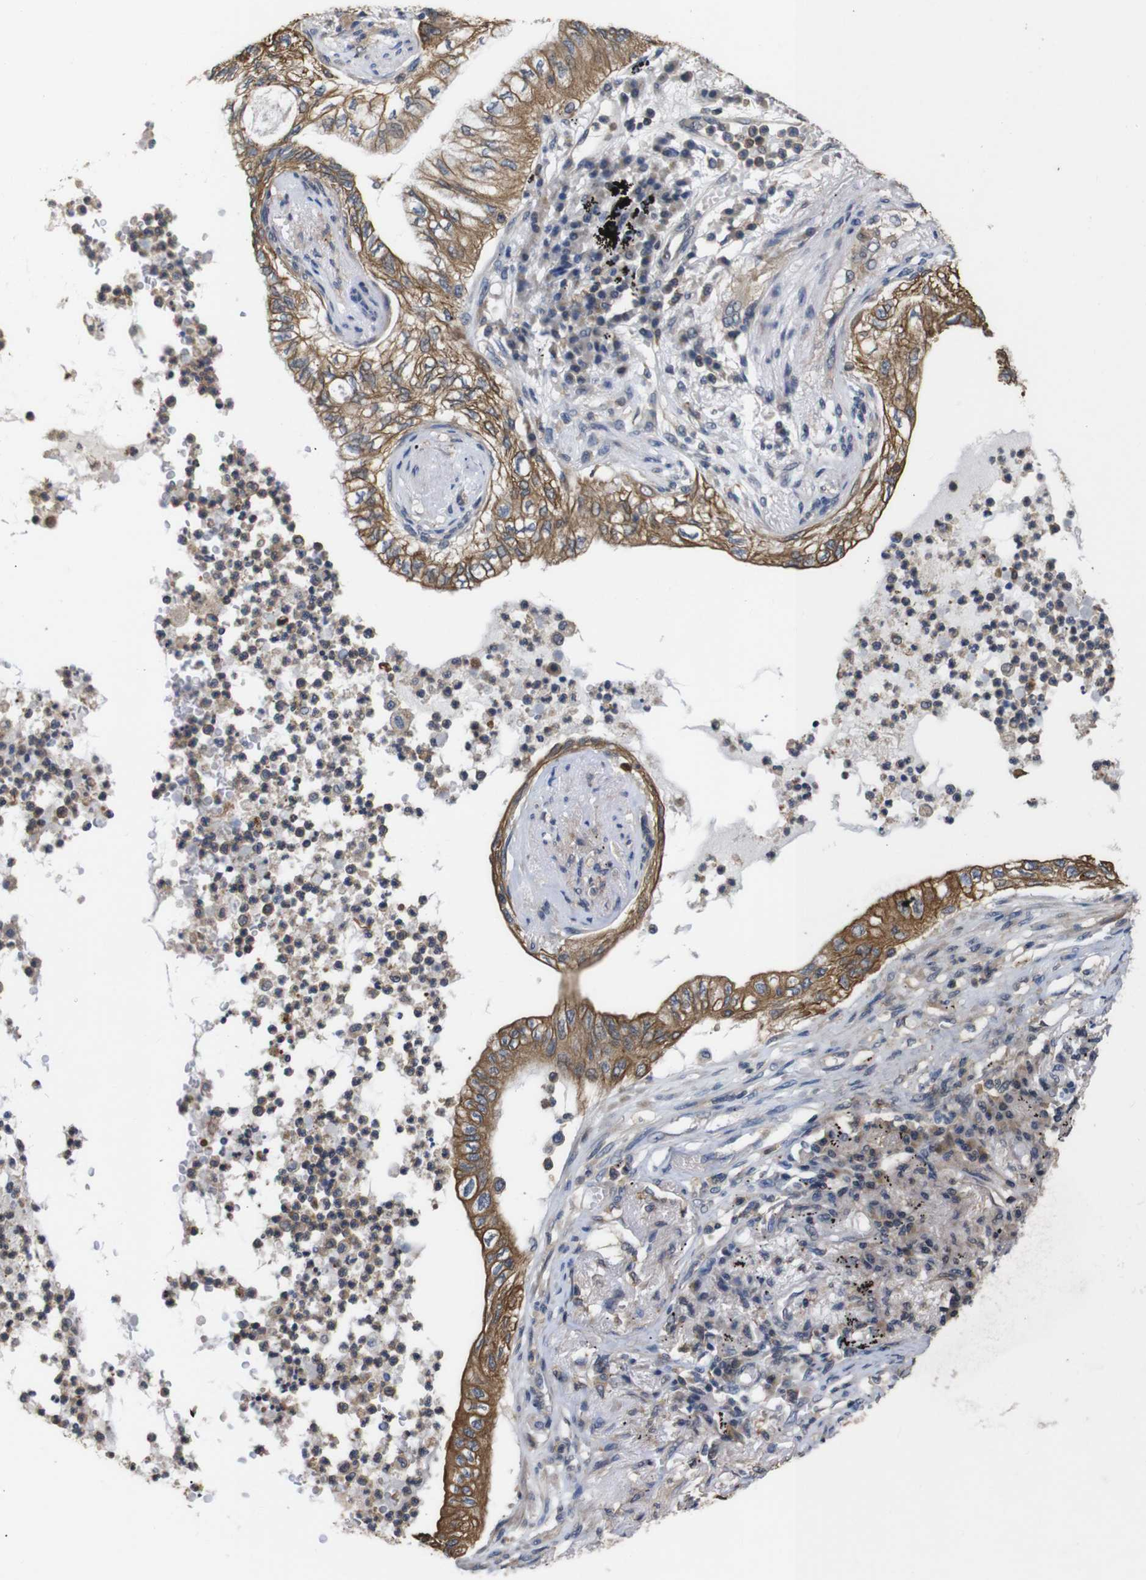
{"staining": {"intensity": "moderate", "quantity": ">75%", "location": "cytoplasmic/membranous"}, "tissue": "lung cancer", "cell_type": "Tumor cells", "image_type": "cancer", "snomed": [{"axis": "morphology", "description": "Normal tissue, NOS"}, {"axis": "morphology", "description": "Adenocarcinoma, NOS"}, {"axis": "topography", "description": "Bronchus"}, {"axis": "topography", "description": "Lung"}], "caption": "This is an image of immunohistochemistry staining of adenocarcinoma (lung), which shows moderate staining in the cytoplasmic/membranous of tumor cells.", "gene": "BRWD3", "patient": {"sex": "female", "age": 70}}